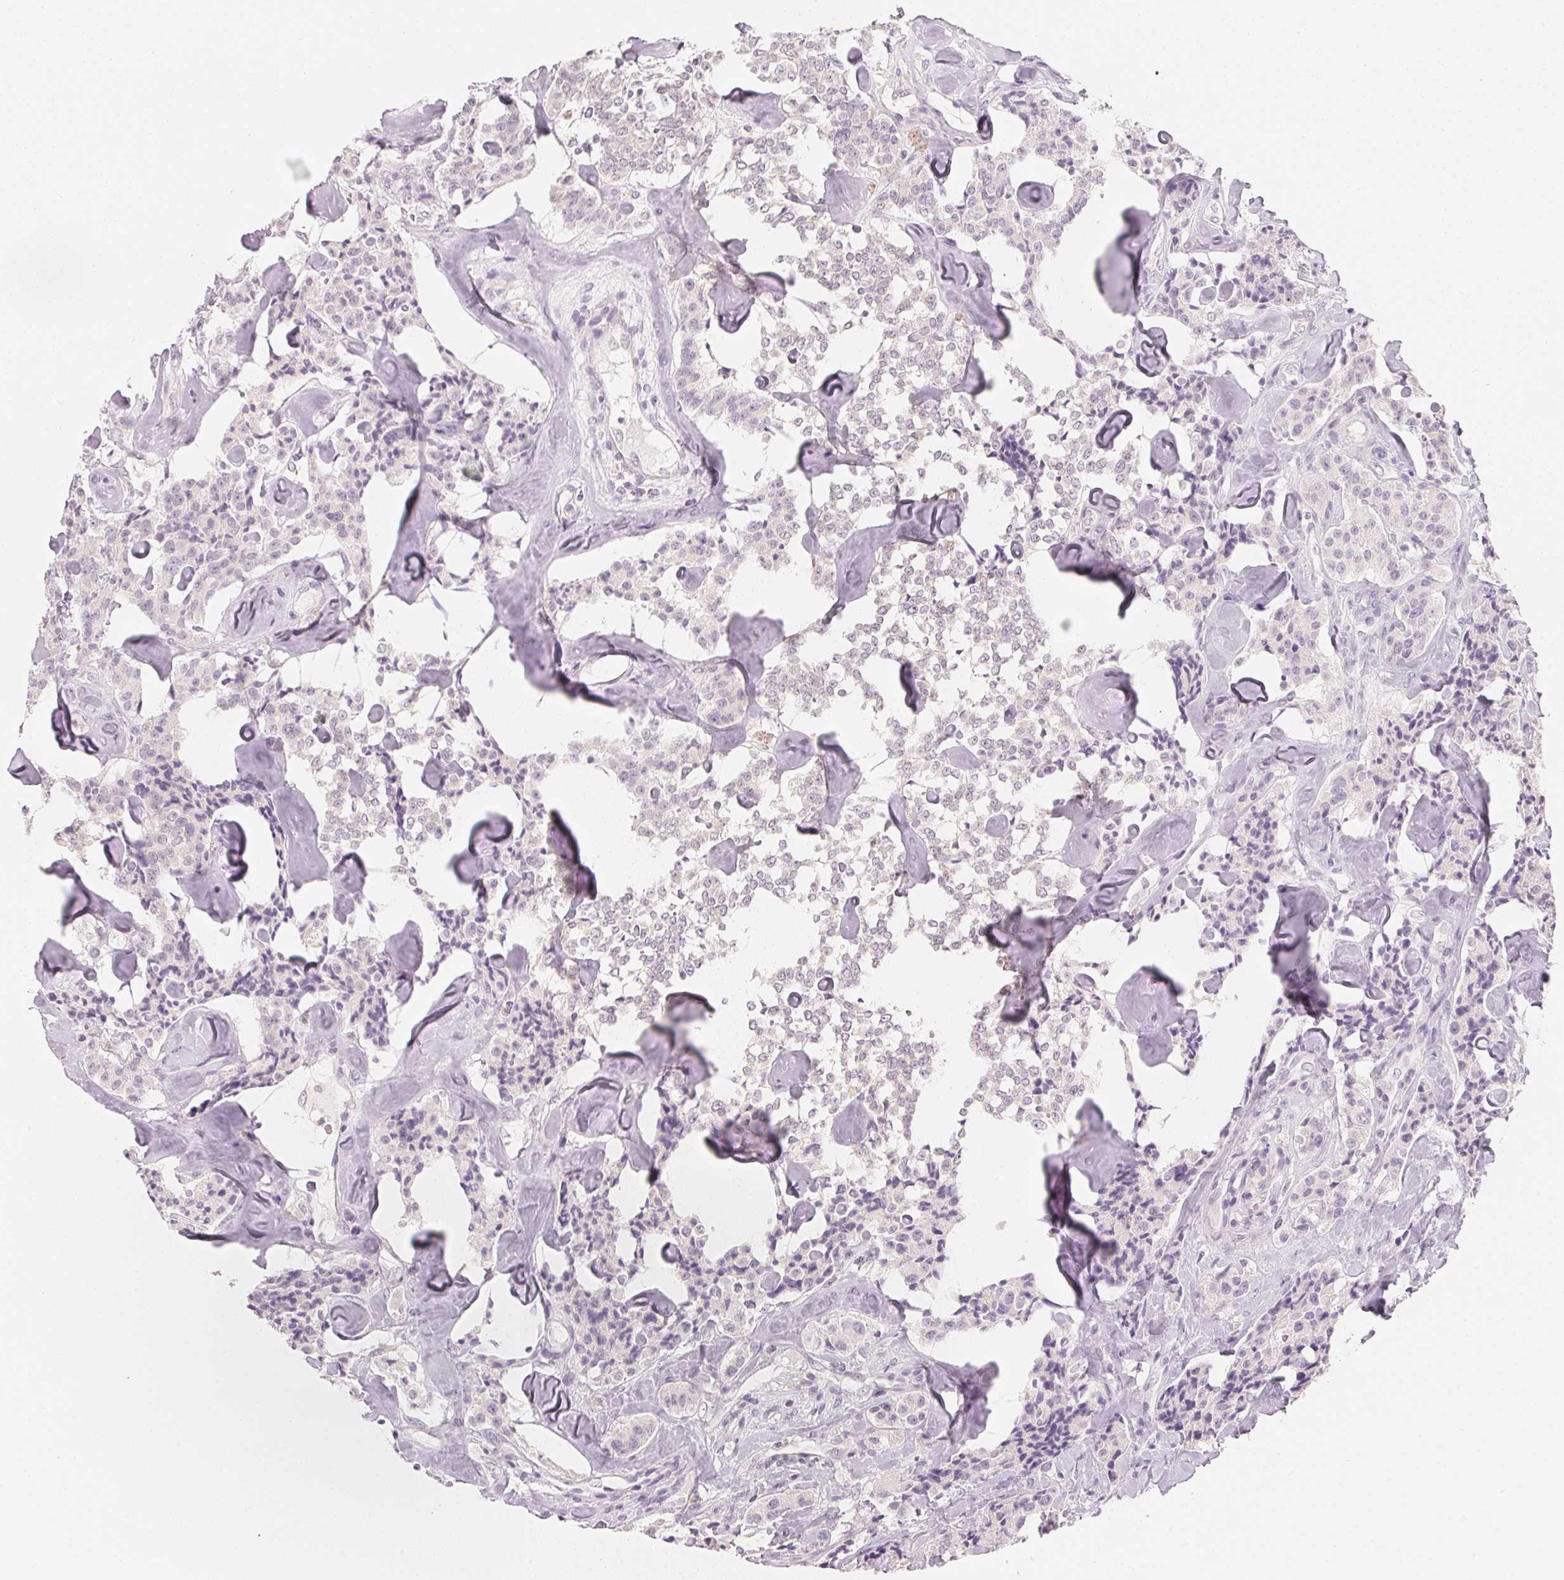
{"staining": {"intensity": "negative", "quantity": "none", "location": "none"}, "tissue": "carcinoid", "cell_type": "Tumor cells", "image_type": "cancer", "snomed": [{"axis": "morphology", "description": "Carcinoid, malignant, NOS"}, {"axis": "topography", "description": "Pancreas"}], "caption": "Malignant carcinoid was stained to show a protein in brown. There is no significant staining in tumor cells.", "gene": "CFAP276", "patient": {"sex": "male", "age": 41}}